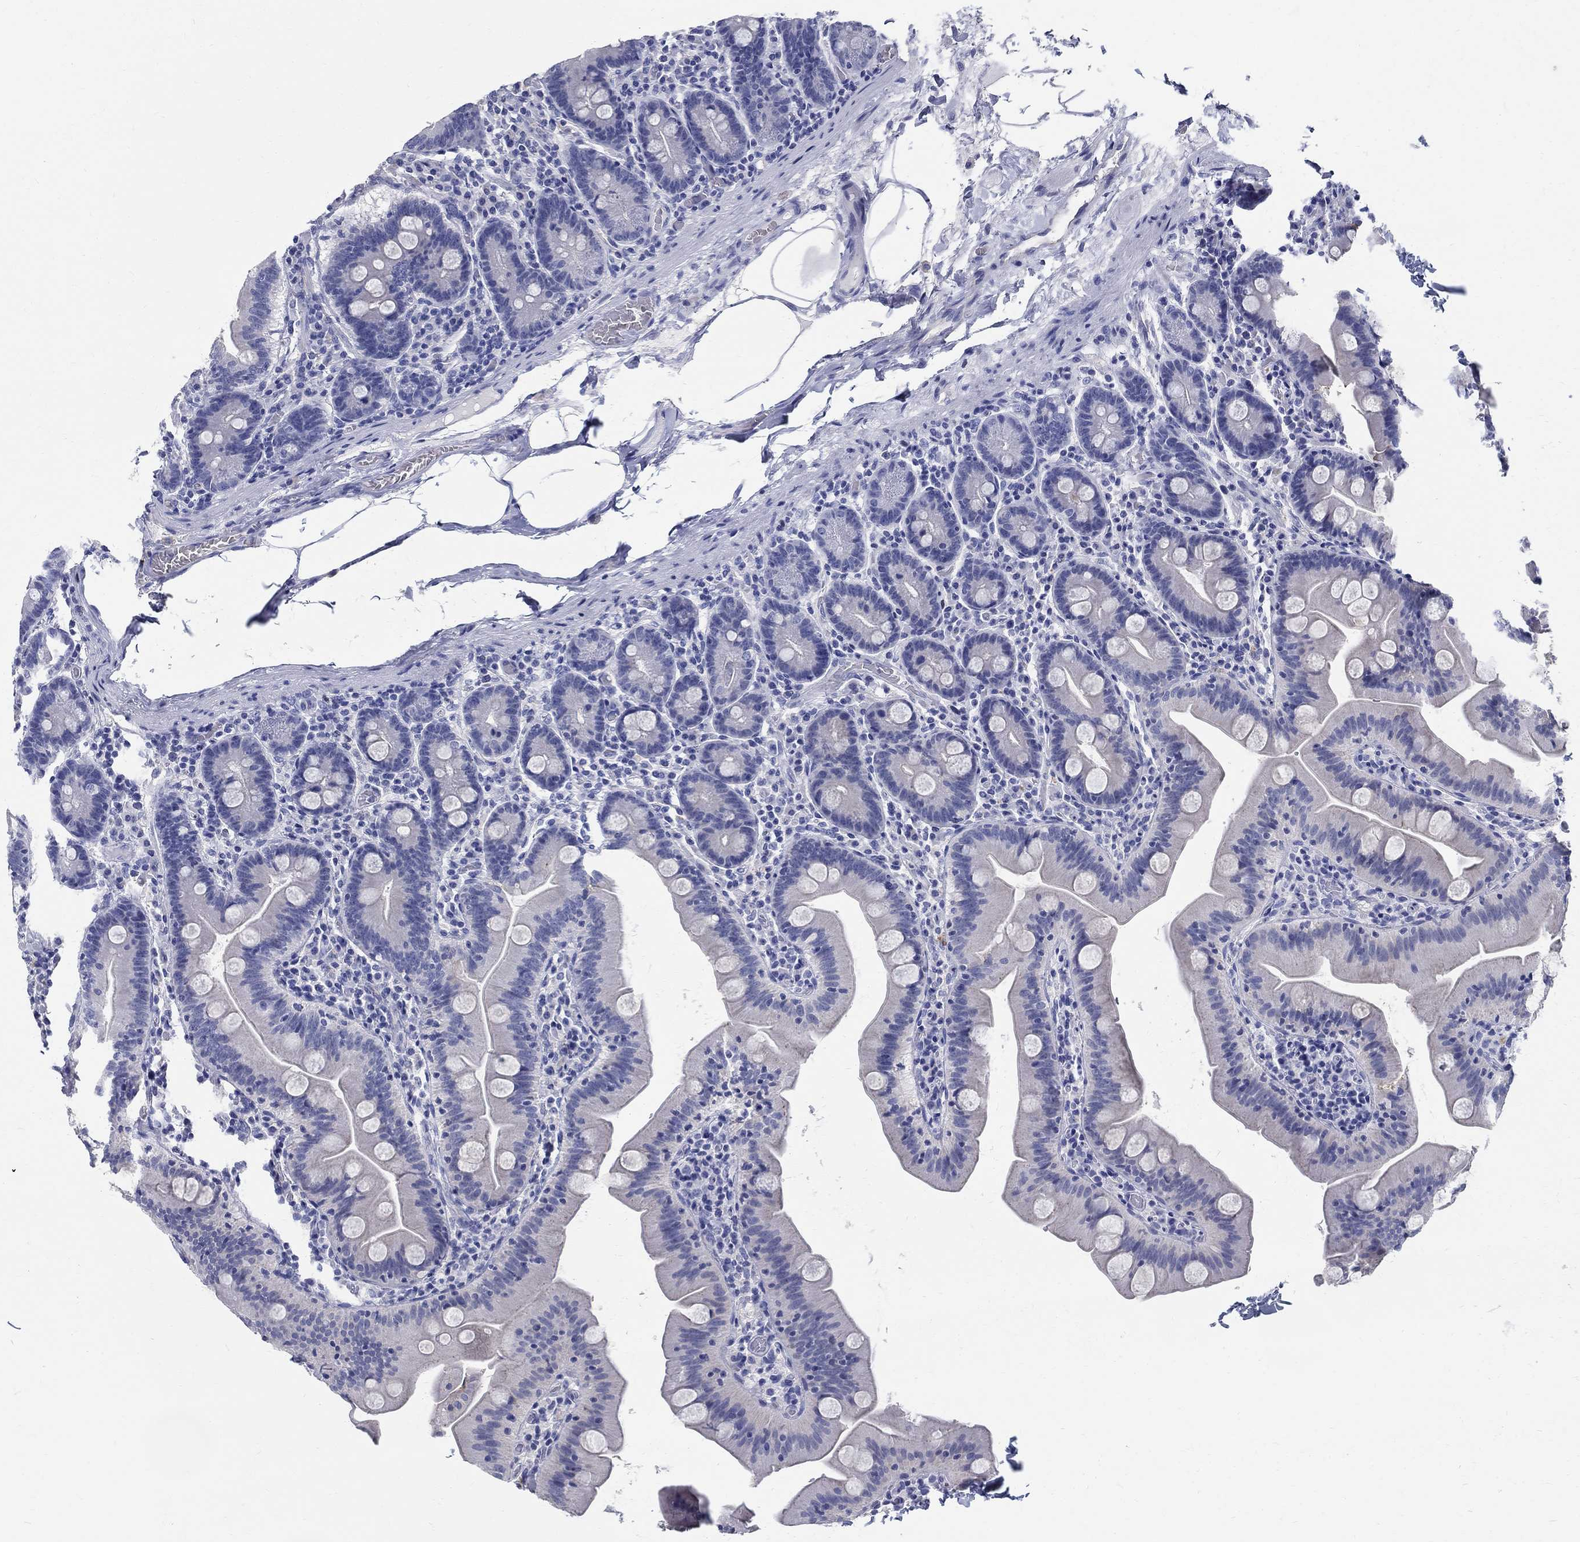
{"staining": {"intensity": "negative", "quantity": "none", "location": "none"}, "tissue": "small intestine", "cell_type": "Glandular cells", "image_type": "normal", "snomed": [{"axis": "morphology", "description": "Normal tissue, NOS"}, {"axis": "topography", "description": "Small intestine"}], "caption": "Immunohistochemistry micrograph of normal small intestine: small intestine stained with DAB reveals no significant protein expression in glandular cells.", "gene": "SOX2", "patient": {"sex": "male", "age": 37}}